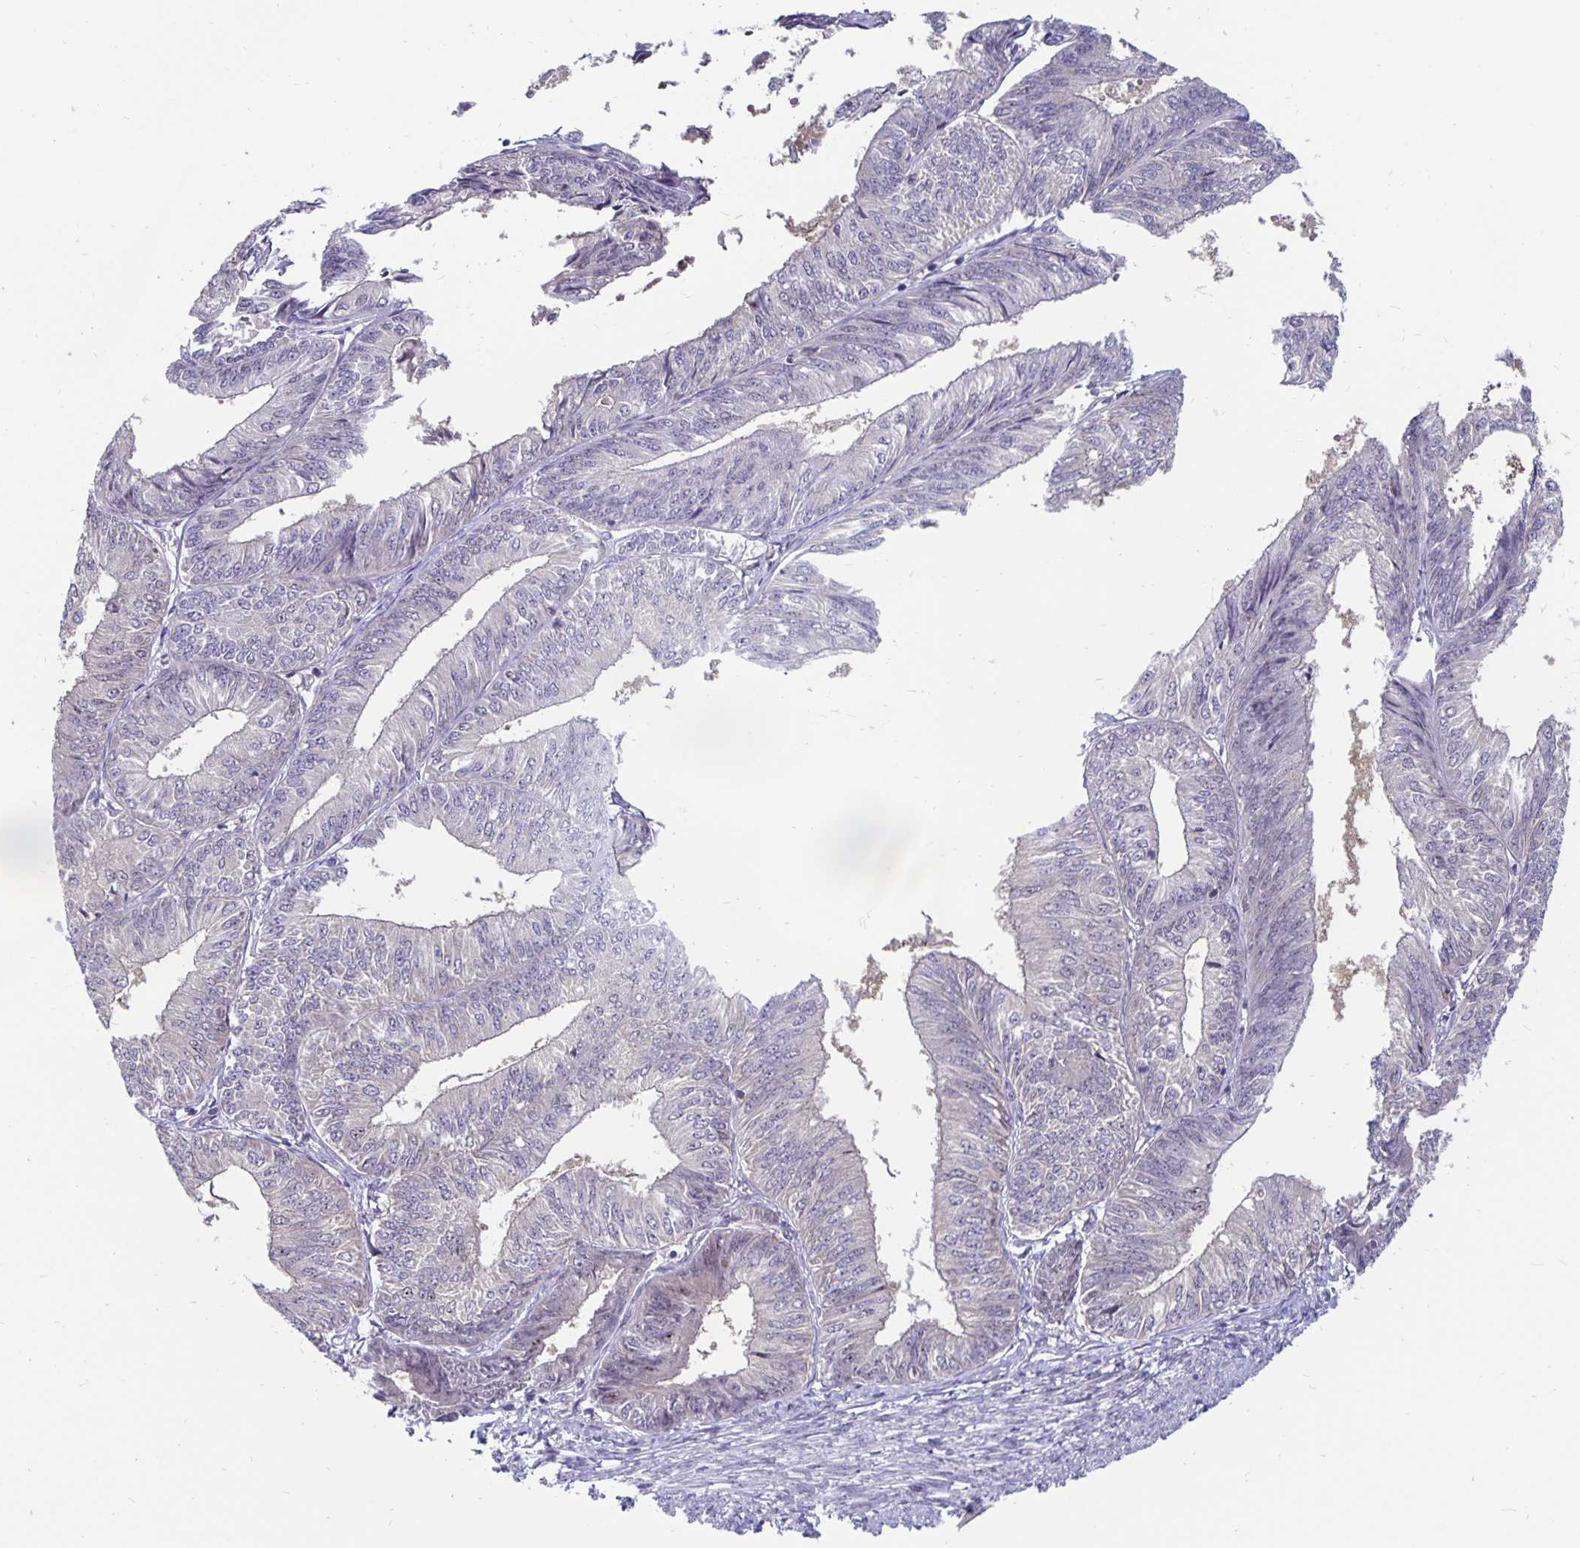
{"staining": {"intensity": "negative", "quantity": "none", "location": "none"}, "tissue": "endometrial cancer", "cell_type": "Tumor cells", "image_type": "cancer", "snomed": [{"axis": "morphology", "description": "Adenocarcinoma, NOS"}, {"axis": "topography", "description": "Endometrium"}], "caption": "An IHC image of adenocarcinoma (endometrial) is shown. There is no staining in tumor cells of adenocarcinoma (endometrial). (Immunohistochemistry, brightfield microscopy, high magnification).", "gene": "EXOC6B", "patient": {"sex": "female", "age": 58}}